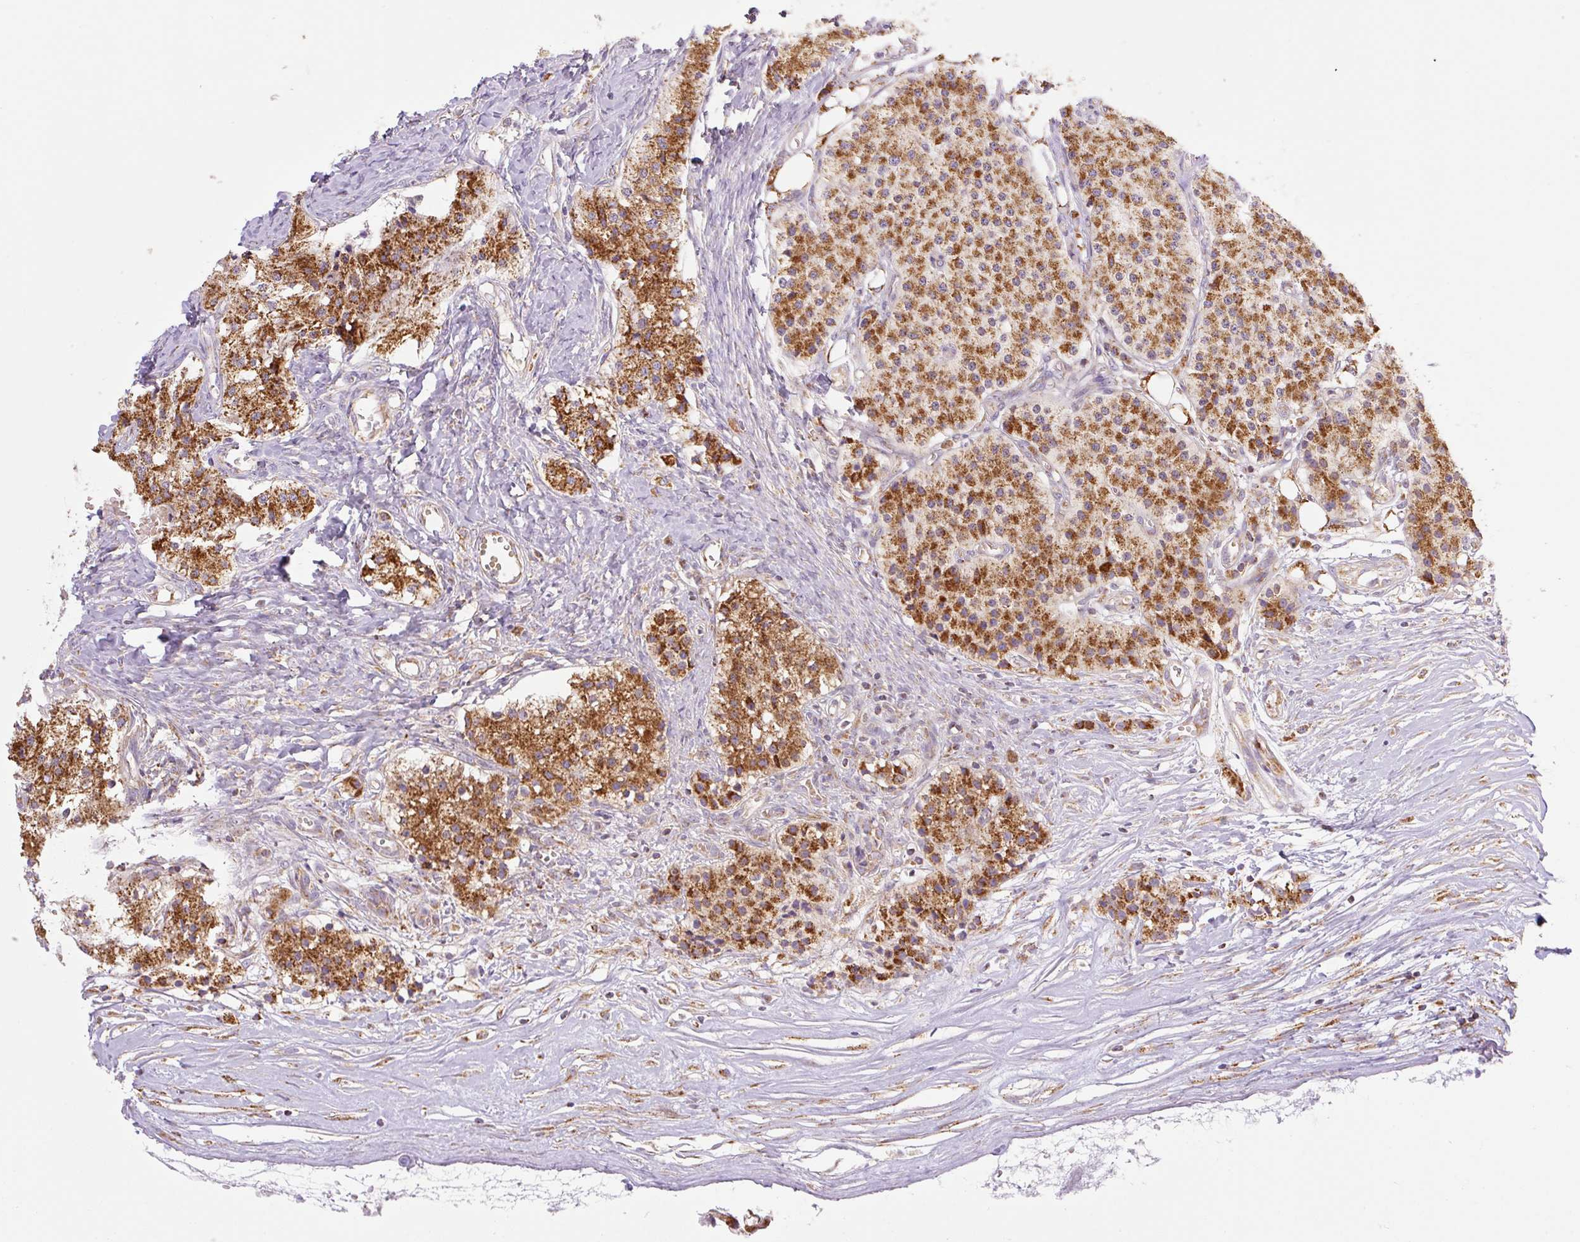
{"staining": {"intensity": "strong", "quantity": ">75%", "location": "cytoplasmic/membranous"}, "tissue": "carcinoid", "cell_type": "Tumor cells", "image_type": "cancer", "snomed": [{"axis": "morphology", "description": "Carcinoid, malignant, NOS"}, {"axis": "topography", "description": "Colon"}], "caption": "Carcinoid (malignant) stained with IHC demonstrates strong cytoplasmic/membranous expression in approximately >75% of tumor cells.", "gene": "GOSR2", "patient": {"sex": "female", "age": 52}}